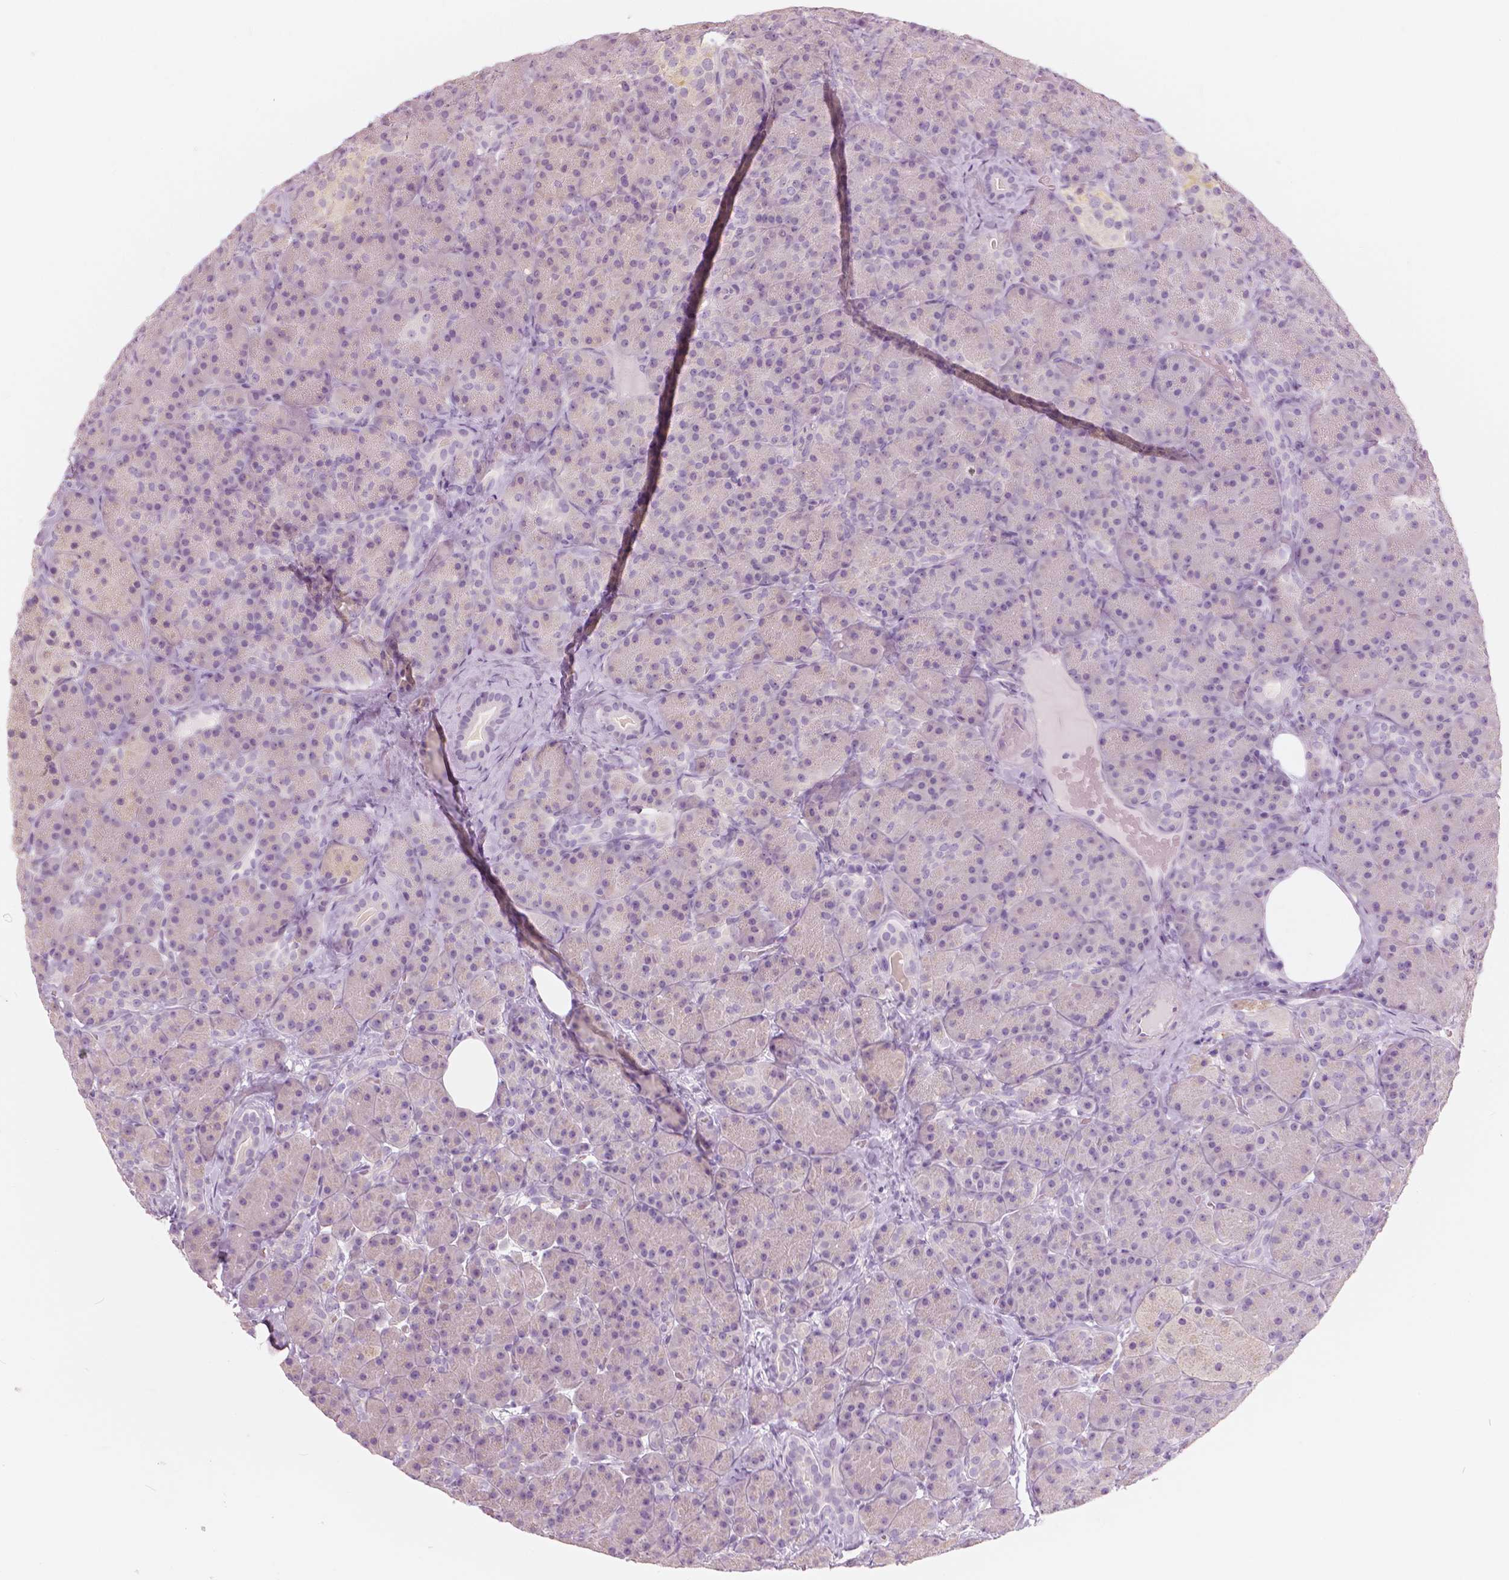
{"staining": {"intensity": "weak", "quantity": "<25%", "location": "nuclear"}, "tissue": "pancreas", "cell_type": "Exocrine glandular cells", "image_type": "normal", "snomed": [{"axis": "morphology", "description": "Normal tissue, NOS"}, {"axis": "topography", "description": "Pancreas"}], "caption": "Protein analysis of benign pancreas displays no significant staining in exocrine glandular cells.", "gene": "A4GNT", "patient": {"sex": "male", "age": 57}}